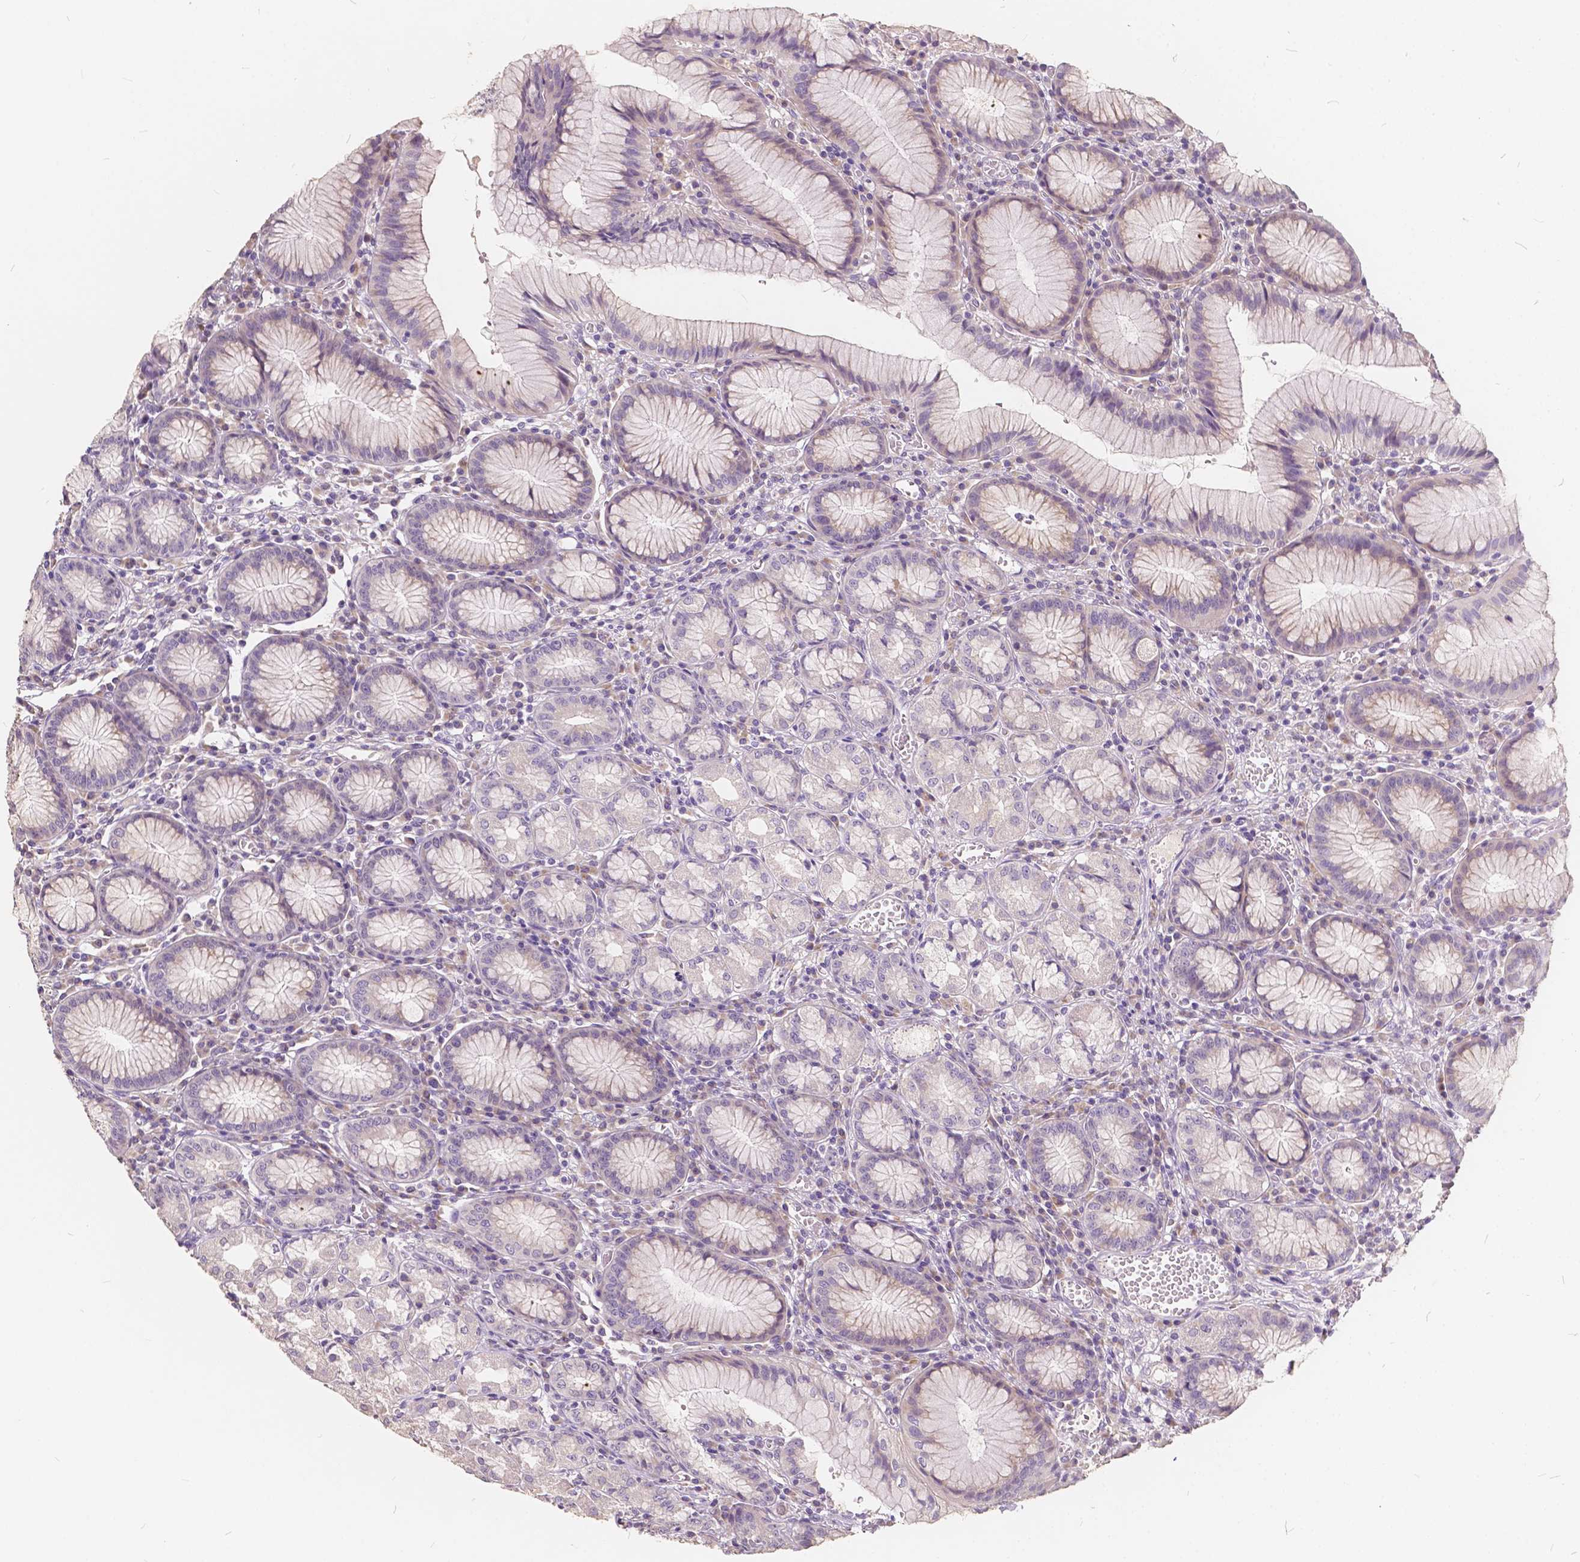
{"staining": {"intensity": "weak", "quantity": "25%-75%", "location": "cytoplasmic/membranous"}, "tissue": "stomach", "cell_type": "Glandular cells", "image_type": "normal", "snomed": [{"axis": "morphology", "description": "Normal tissue, NOS"}, {"axis": "topography", "description": "Stomach"}], "caption": "A brown stain shows weak cytoplasmic/membranous positivity of a protein in glandular cells of benign stomach. The staining is performed using DAB (3,3'-diaminobenzidine) brown chromogen to label protein expression. The nuclei are counter-stained blue using hematoxylin.", "gene": "SLC7A8", "patient": {"sex": "male", "age": 55}}